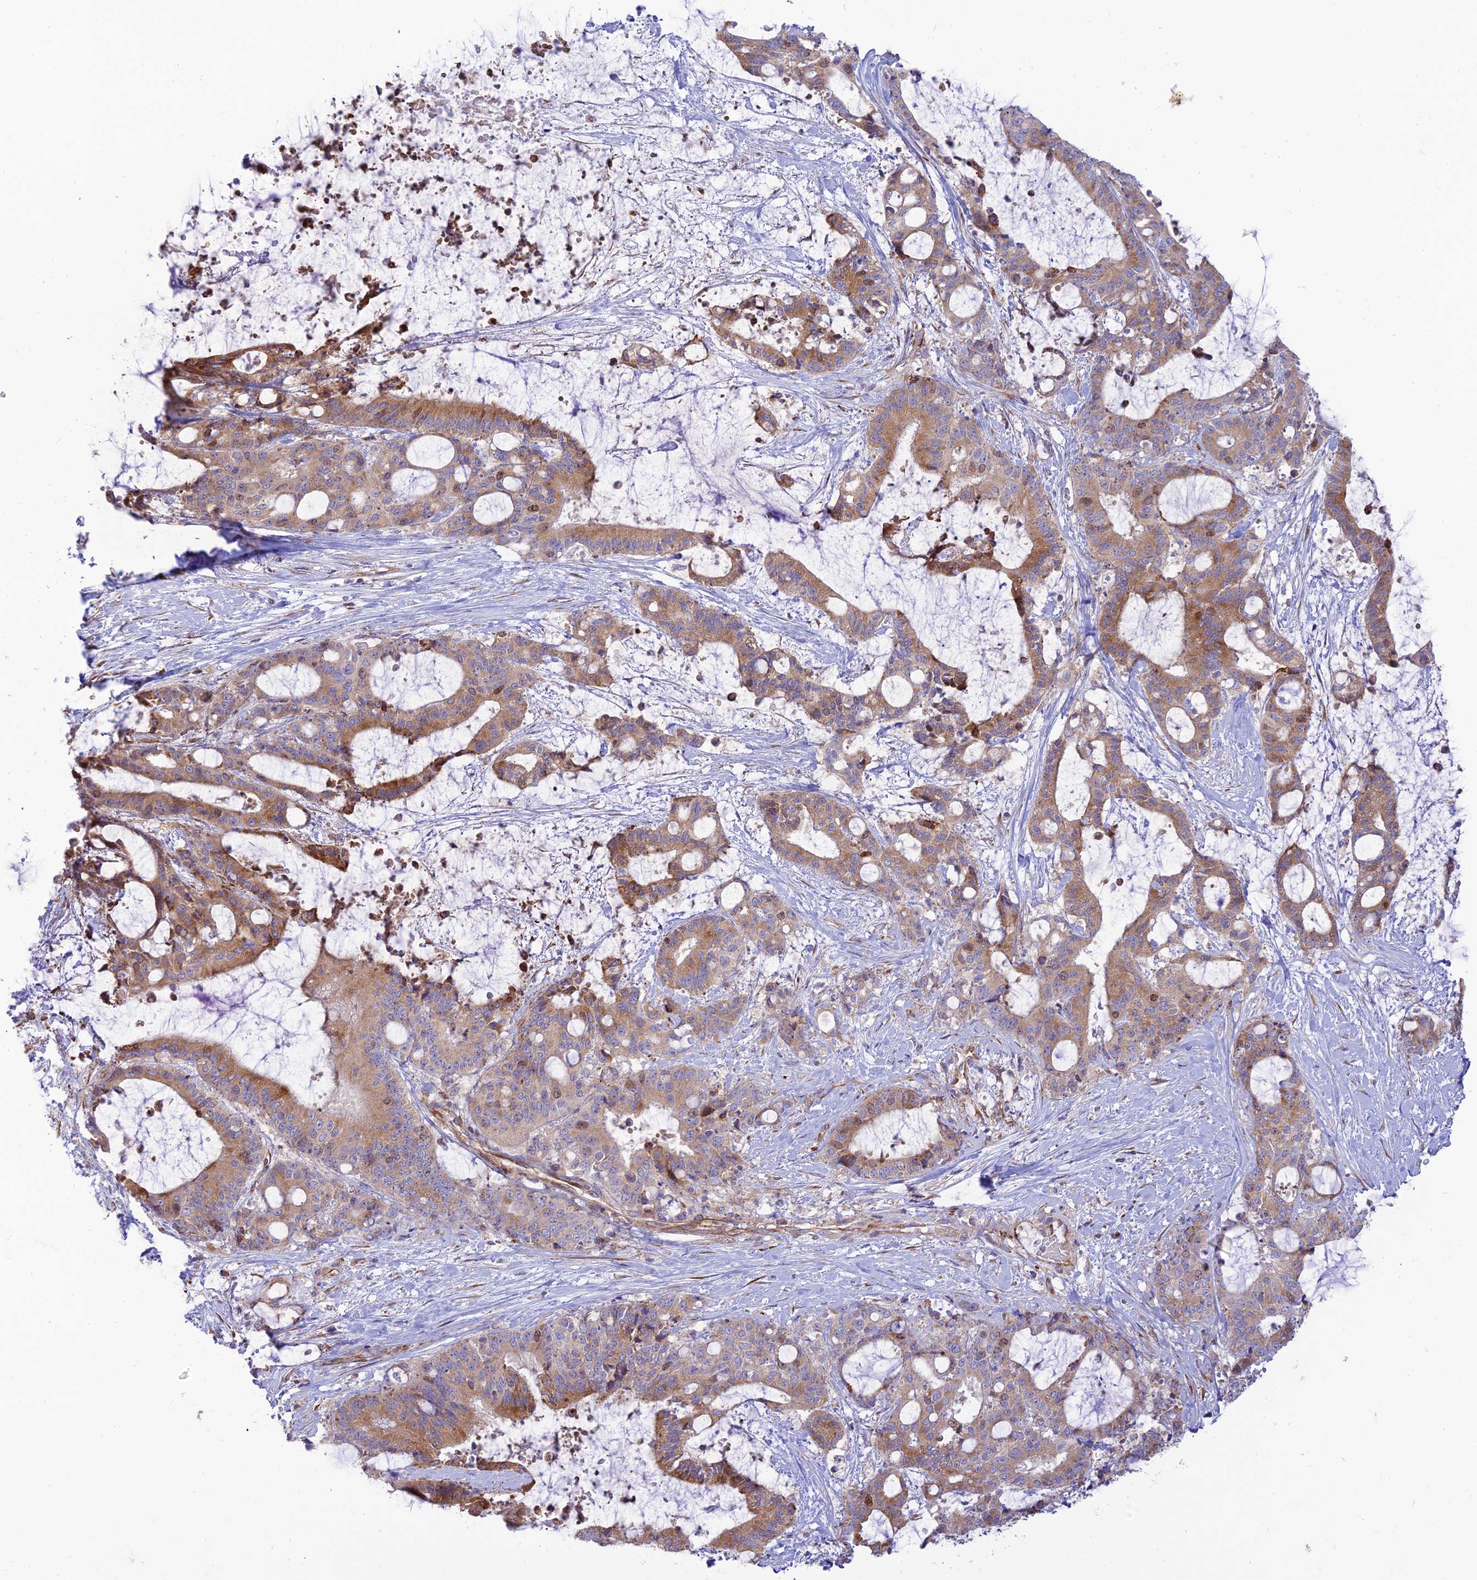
{"staining": {"intensity": "moderate", "quantity": ">75%", "location": "cytoplasmic/membranous"}, "tissue": "liver cancer", "cell_type": "Tumor cells", "image_type": "cancer", "snomed": [{"axis": "morphology", "description": "Normal tissue, NOS"}, {"axis": "morphology", "description": "Cholangiocarcinoma"}, {"axis": "topography", "description": "Liver"}, {"axis": "topography", "description": "Peripheral nerve tissue"}], "caption": "Protein staining by immunohistochemistry reveals moderate cytoplasmic/membranous staining in about >75% of tumor cells in cholangiocarcinoma (liver).", "gene": "PIMREG", "patient": {"sex": "female", "age": 73}}